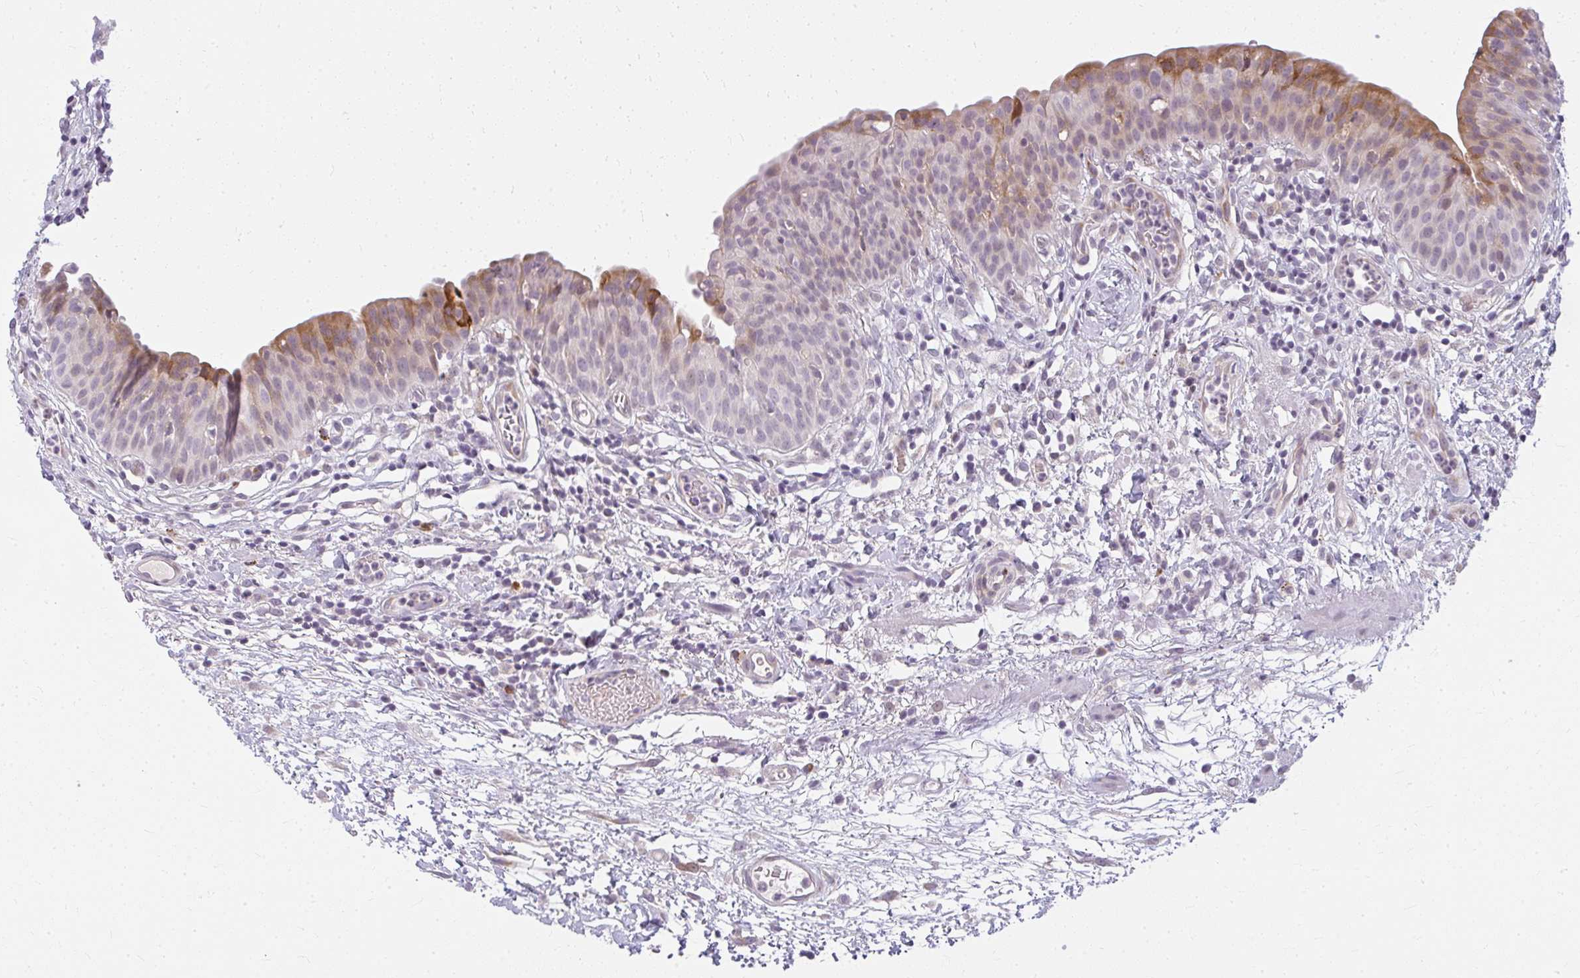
{"staining": {"intensity": "moderate", "quantity": "<25%", "location": "cytoplasmic/membranous"}, "tissue": "urinary bladder", "cell_type": "Urothelial cells", "image_type": "normal", "snomed": [{"axis": "morphology", "description": "Normal tissue, NOS"}, {"axis": "morphology", "description": "Inflammation, NOS"}, {"axis": "topography", "description": "Urinary bladder"}], "caption": "Brown immunohistochemical staining in benign urinary bladder exhibits moderate cytoplasmic/membranous expression in approximately <25% of urothelial cells. The staining was performed using DAB (3,3'-diaminobenzidine) to visualize the protein expression in brown, while the nuclei were stained in blue with hematoxylin (Magnification: 20x).", "gene": "ZFYVE26", "patient": {"sex": "male", "age": 57}}